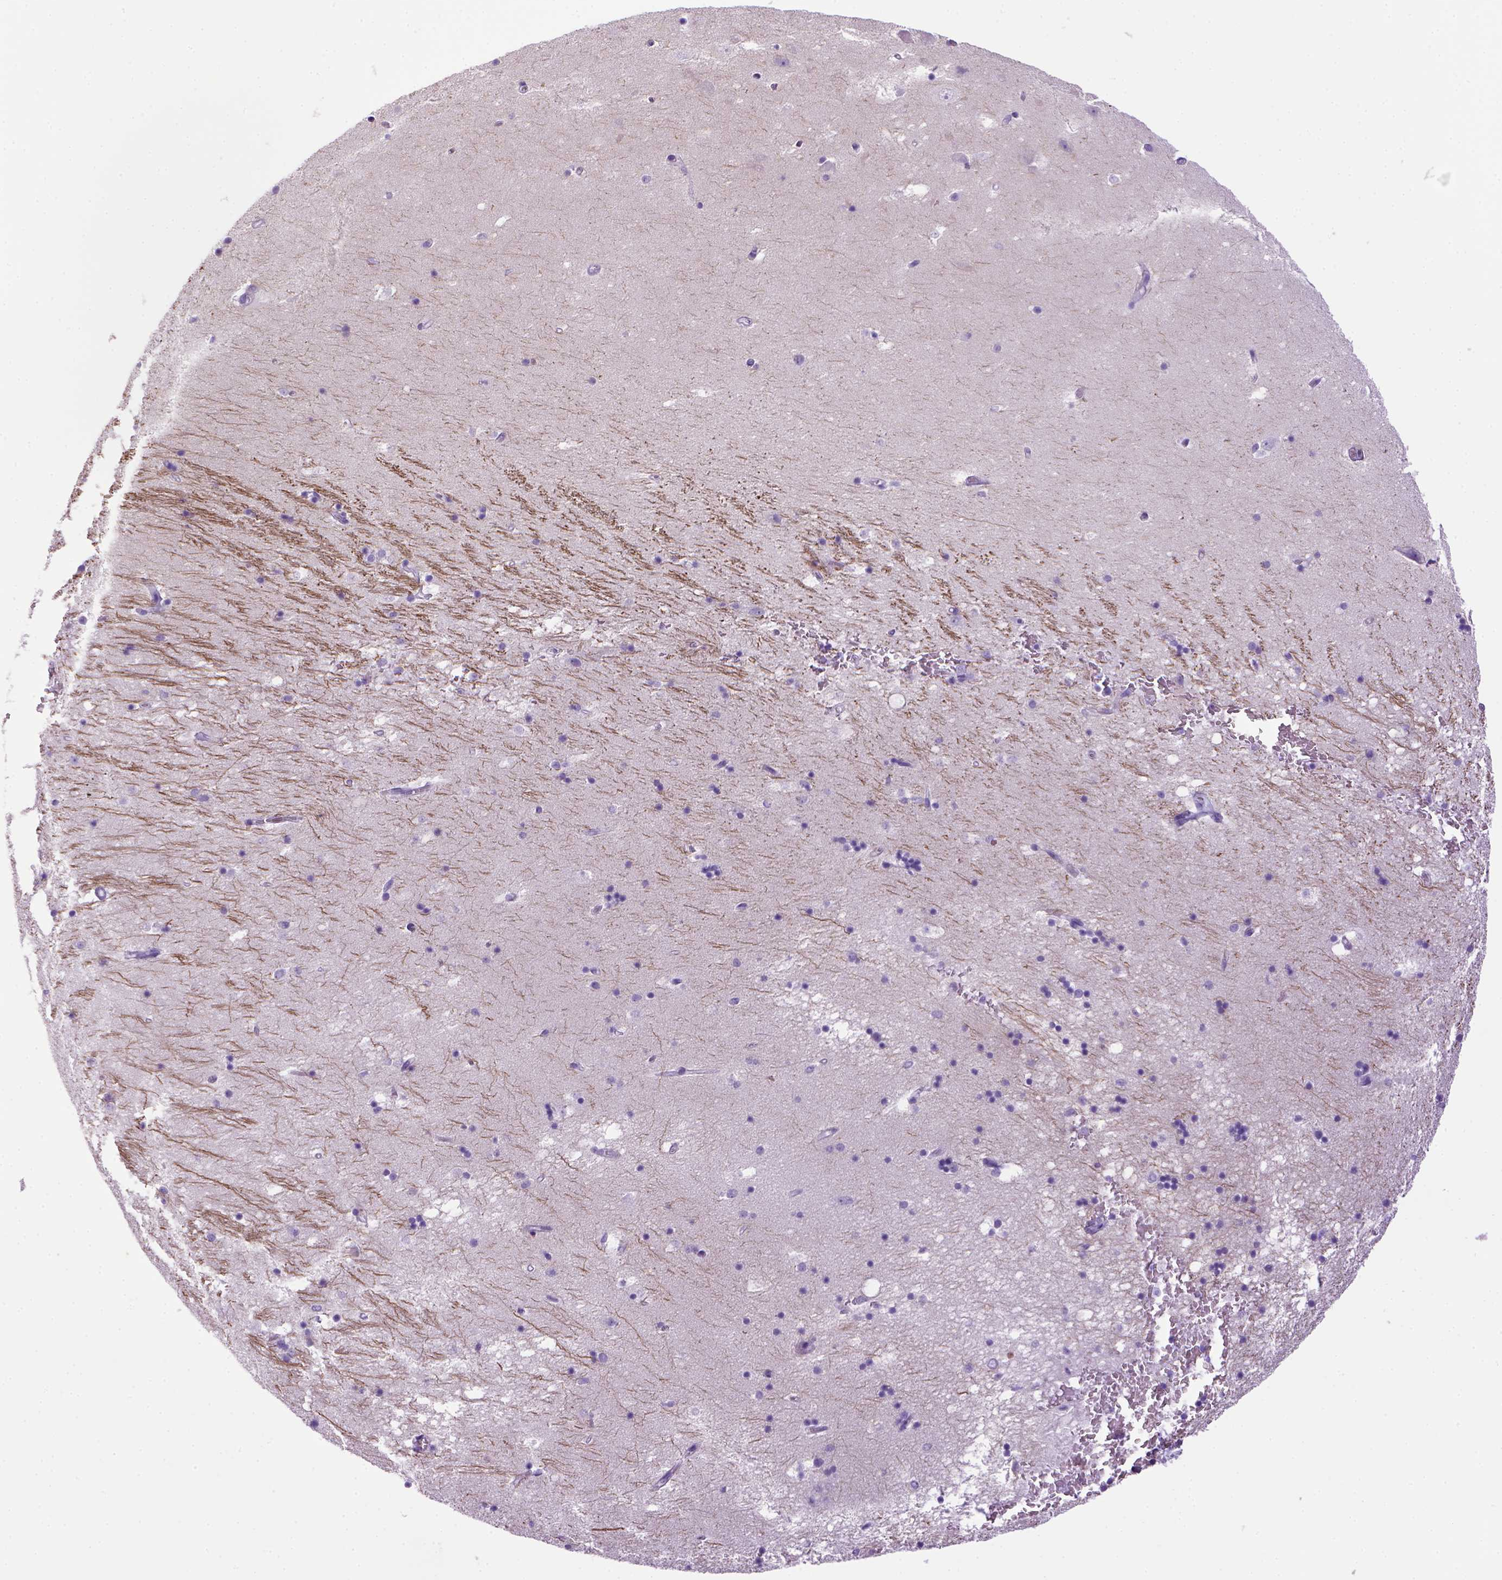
{"staining": {"intensity": "negative", "quantity": "none", "location": "none"}, "tissue": "hippocampus", "cell_type": "Glial cells", "image_type": "normal", "snomed": [{"axis": "morphology", "description": "Normal tissue, NOS"}, {"axis": "topography", "description": "Hippocampus"}], "caption": "IHC of normal human hippocampus demonstrates no expression in glial cells.", "gene": "SGCG", "patient": {"sex": "male", "age": 58}}